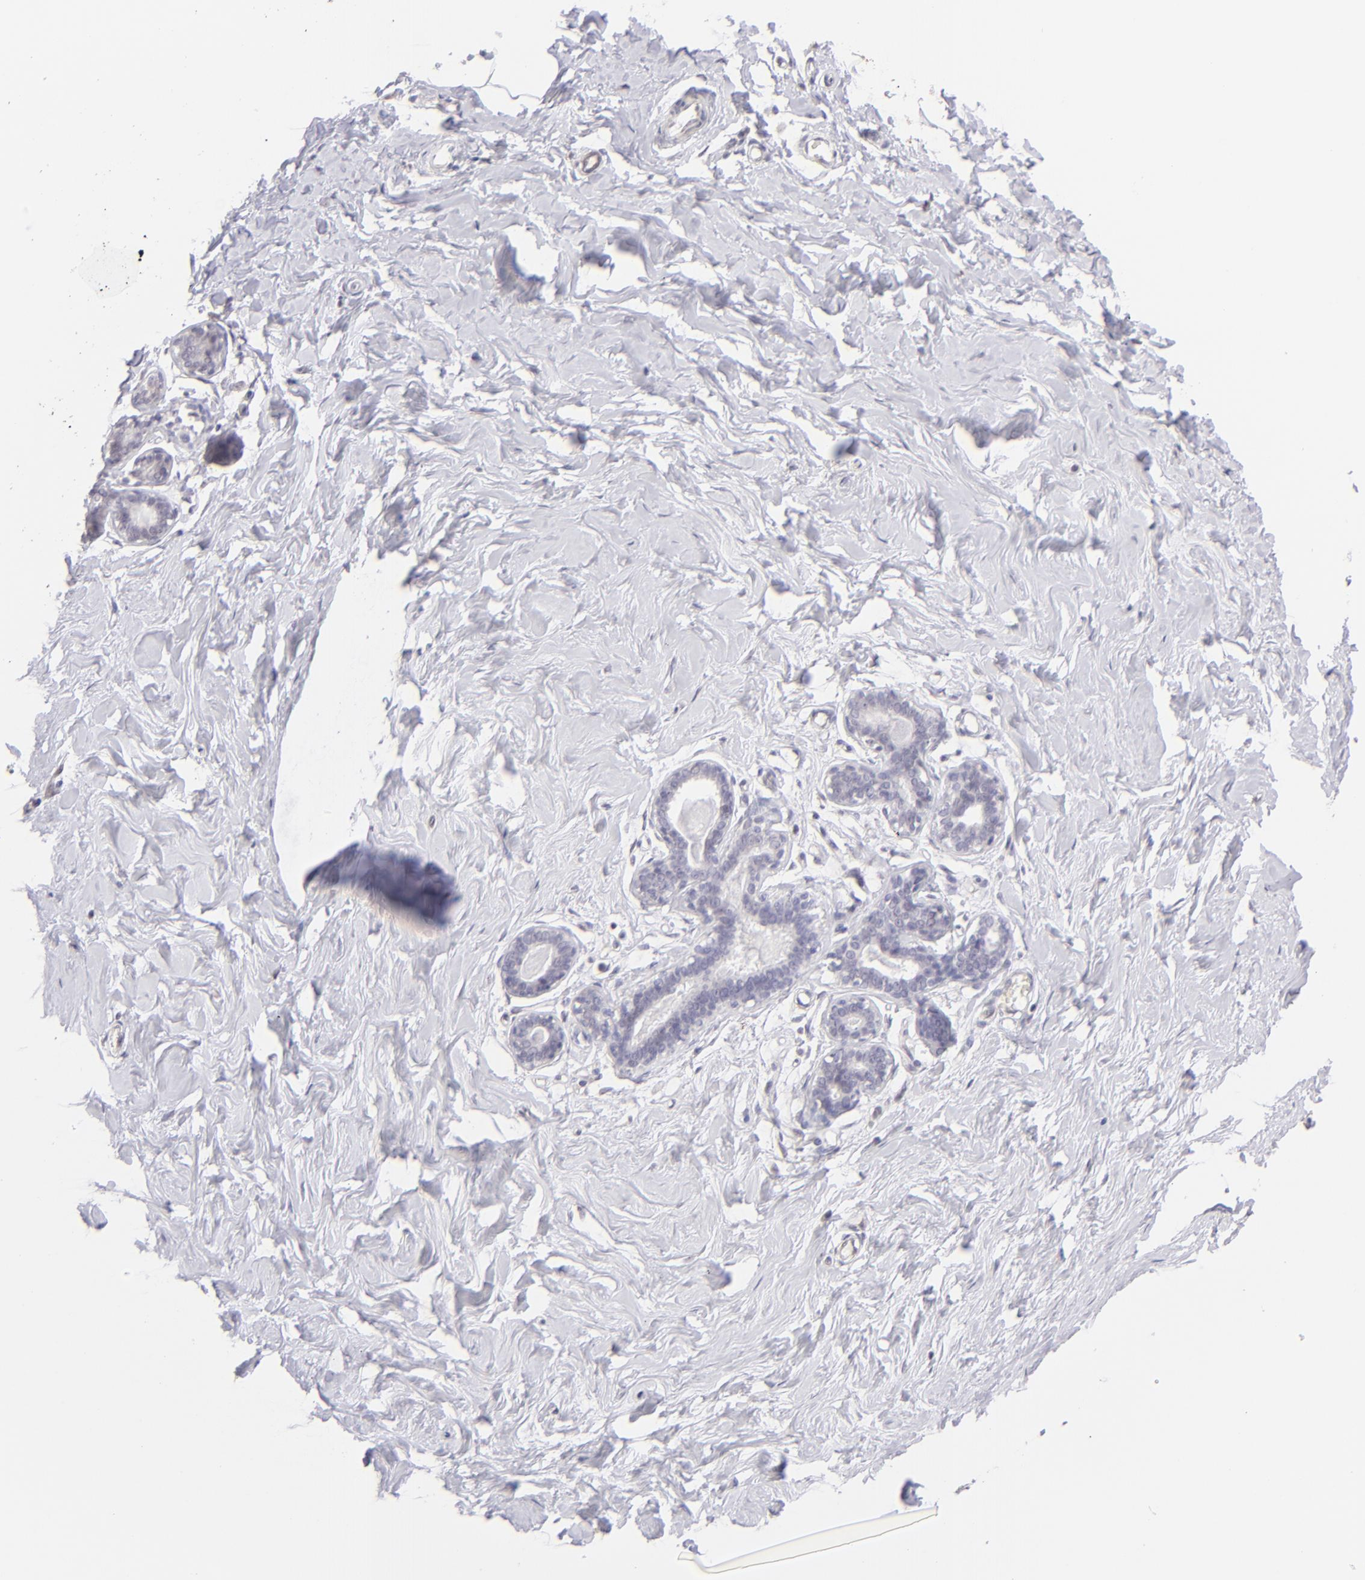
{"staining": {"intensity": "negative", "quantity": "none", "location": "none"}, "tissue": "breast", "cell_type": "Adipocytes", "image_type": "normal", "snomed": [{"axis": "morphology", "description": "Normal tissue, NOS"}, {"axis": "topography", "description": "Breast"}], "caption": "DAB (3,3'-diaminobenzidine) immunohistochemical staining of unremarkable breast exhibits no significant staining in adipocytes.", "gene": "MAGEA1", "patient": {"sex": "female", "age": 23}}